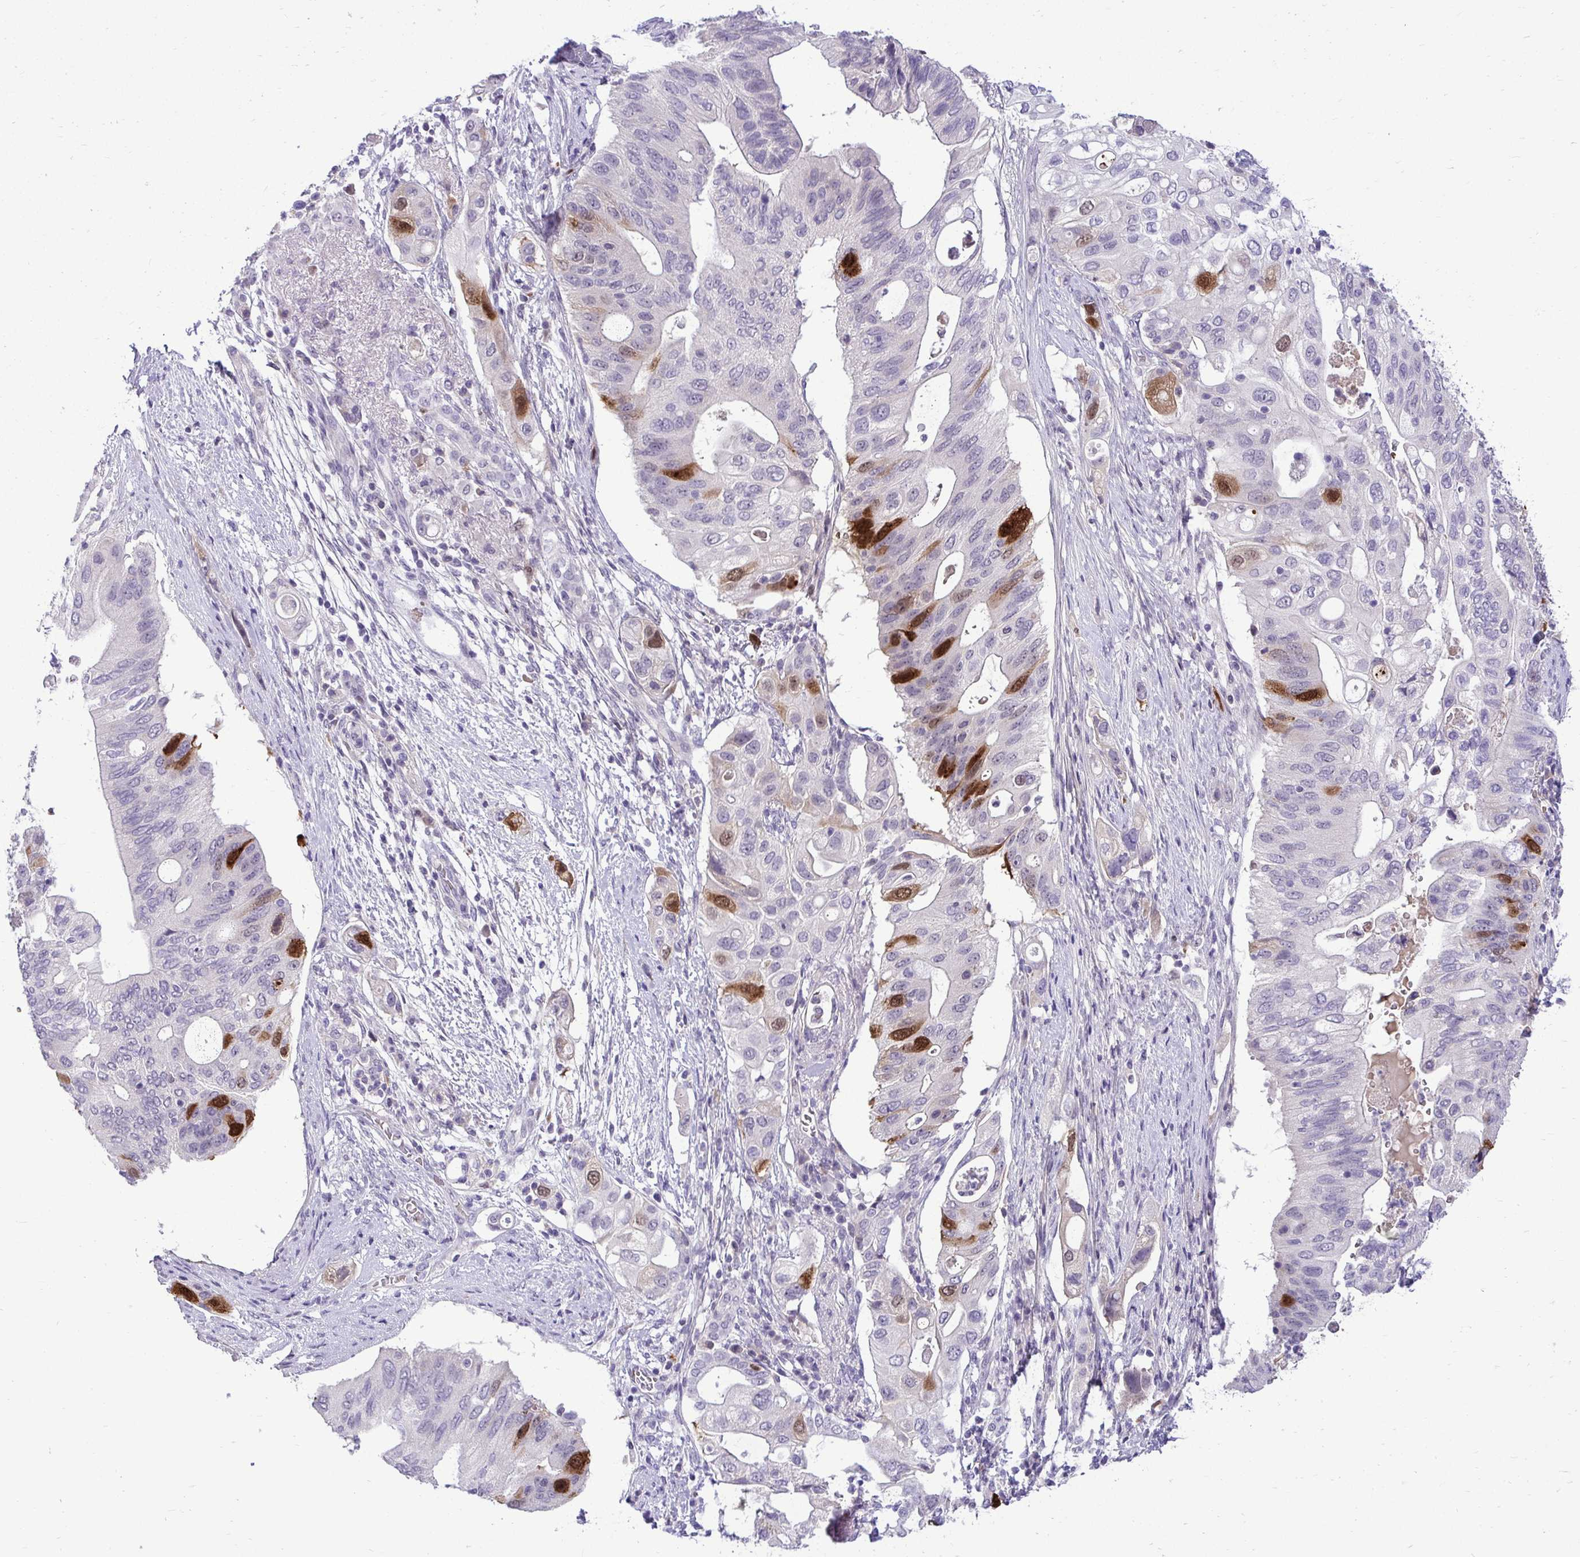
{"staining": {"intensity": "strong", "quantity": "<25%", "location": "cytoplasmic/membranous,nuclear"}, "tissue": "pancreatic cancer", "cell_type": "Tumor cells", "image_type": "cancer", "snomed": [{"axis": "morphology", "description": "Adenocarcinoma, NOS"}, {"axis": "topography", "description": "Pancreas"}], "caption": "An image of human pancreatic cancer stained for a protein demonstrates strong cytoplasmic/membranous and nuclear brown staining in tumor cells.", "gene": "CDC20", "patient": {"sex": "female", "age": 72}}